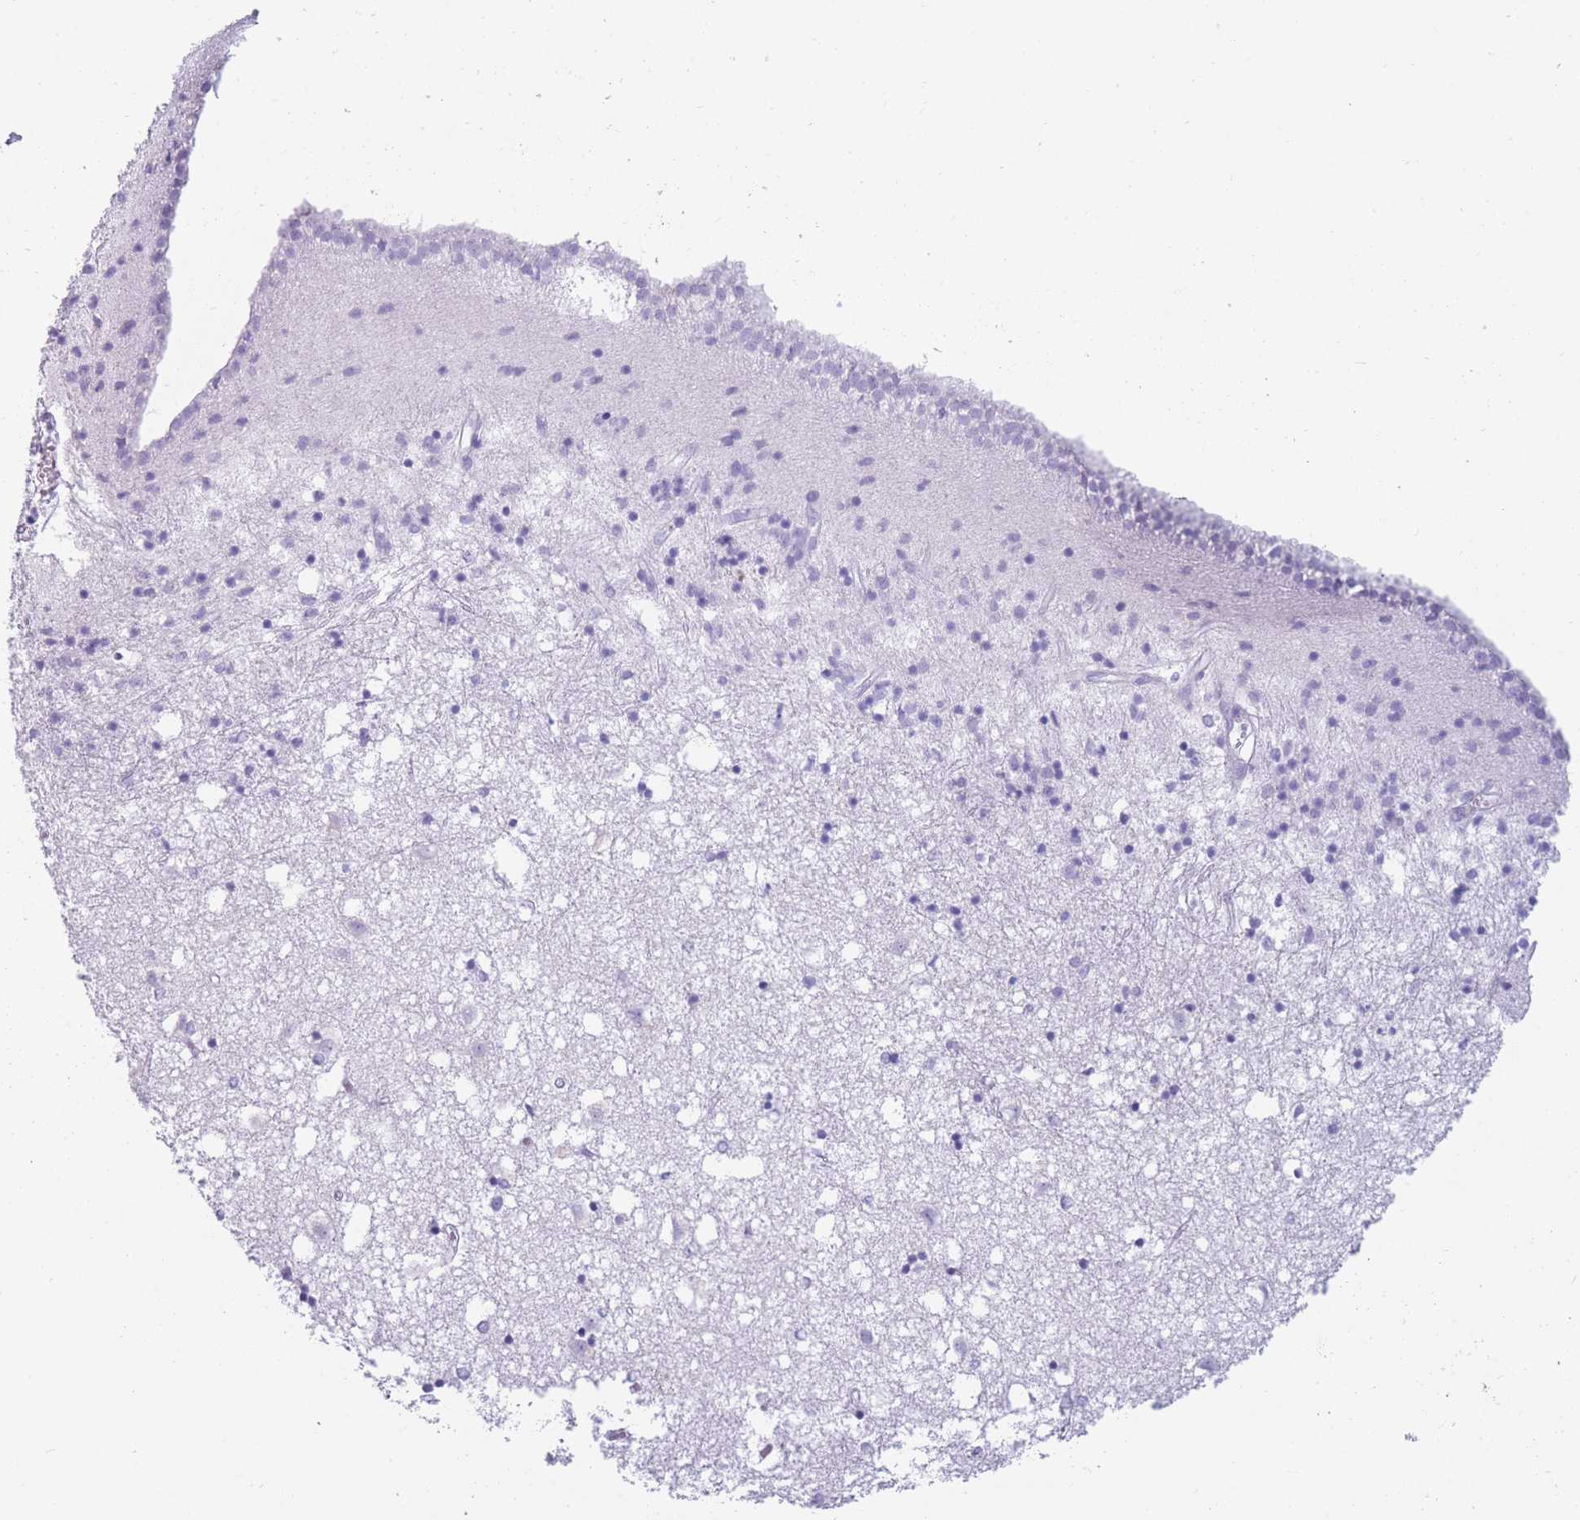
{"staining": {"intensity": "negative", "quantity": "none", "location": "none"}, "tissue": "caudate", "cell_type": "Glial cells", "image_type": "normal", "snomed": [{"axis": "morphology", "description": "Normal tissue, NOS"}, {"axis": "topography", "description": "Lateral ventricle wall"}], "caption": "Immunohistochemical staining of benign caudate reveals no significant positivity in glial cells.", "gene": "COL27A1", "patient": {"sex": "male", "age": 70}}